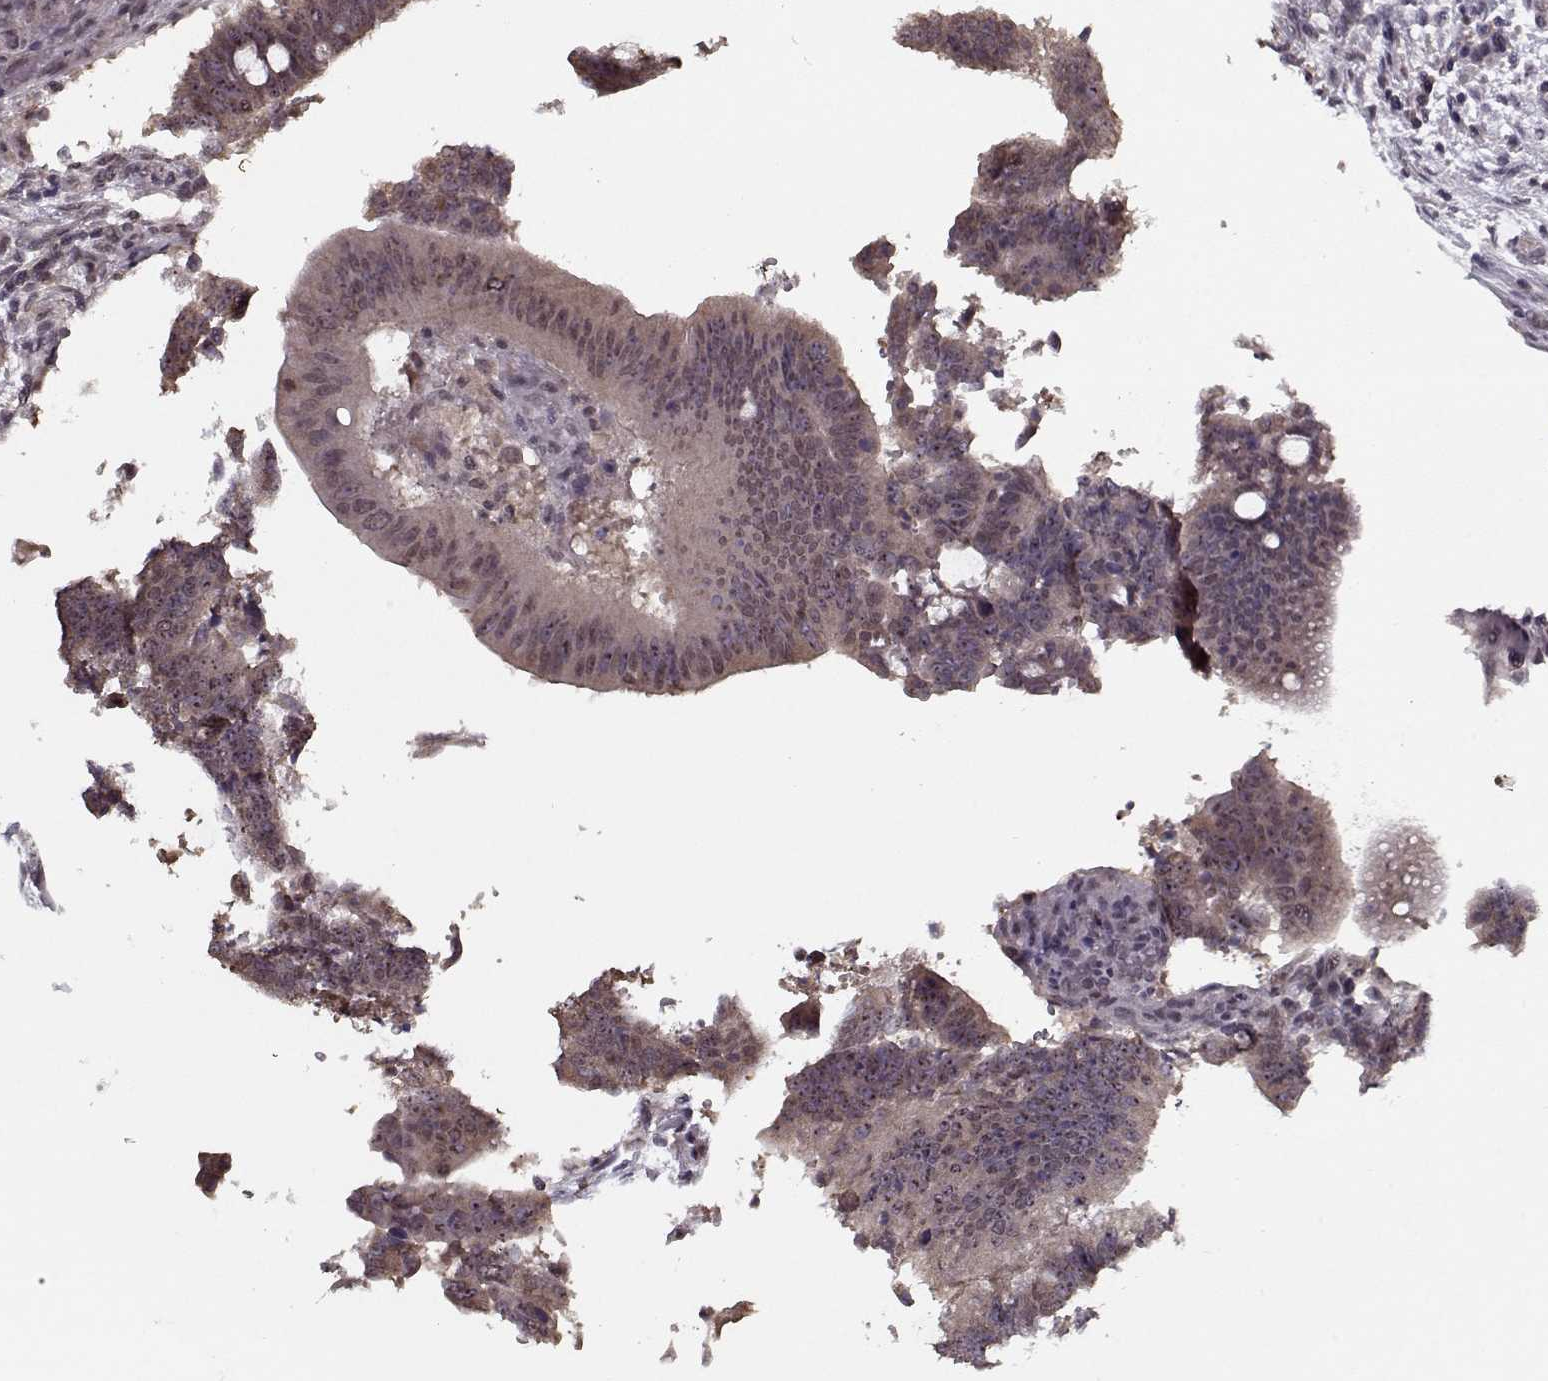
{"staining": {"intensity": "weak", "quantity": ">75%", "location": "cytoplasmic/membranous"}, "tissue": "colorectal cancer", "cell_type": "Tumor cells", "image_type": "cancer", "snomed": [{"axis": "morphology", "description": "Adenocarcinoma, NOS"}, {"axis": "topography", "description": "Colon"}], "caption": "Immunohistochemistry of human colorectal cancer (adenocarcinoma) shows low levels of weak cytoplasmic/membranous staining in about >75% of tumor cells. (DAB IHC, brown staining for protein, blue staining for nuclei).", "gene": "TESPA1", "patient": {"sex": "female", "age": 43}}